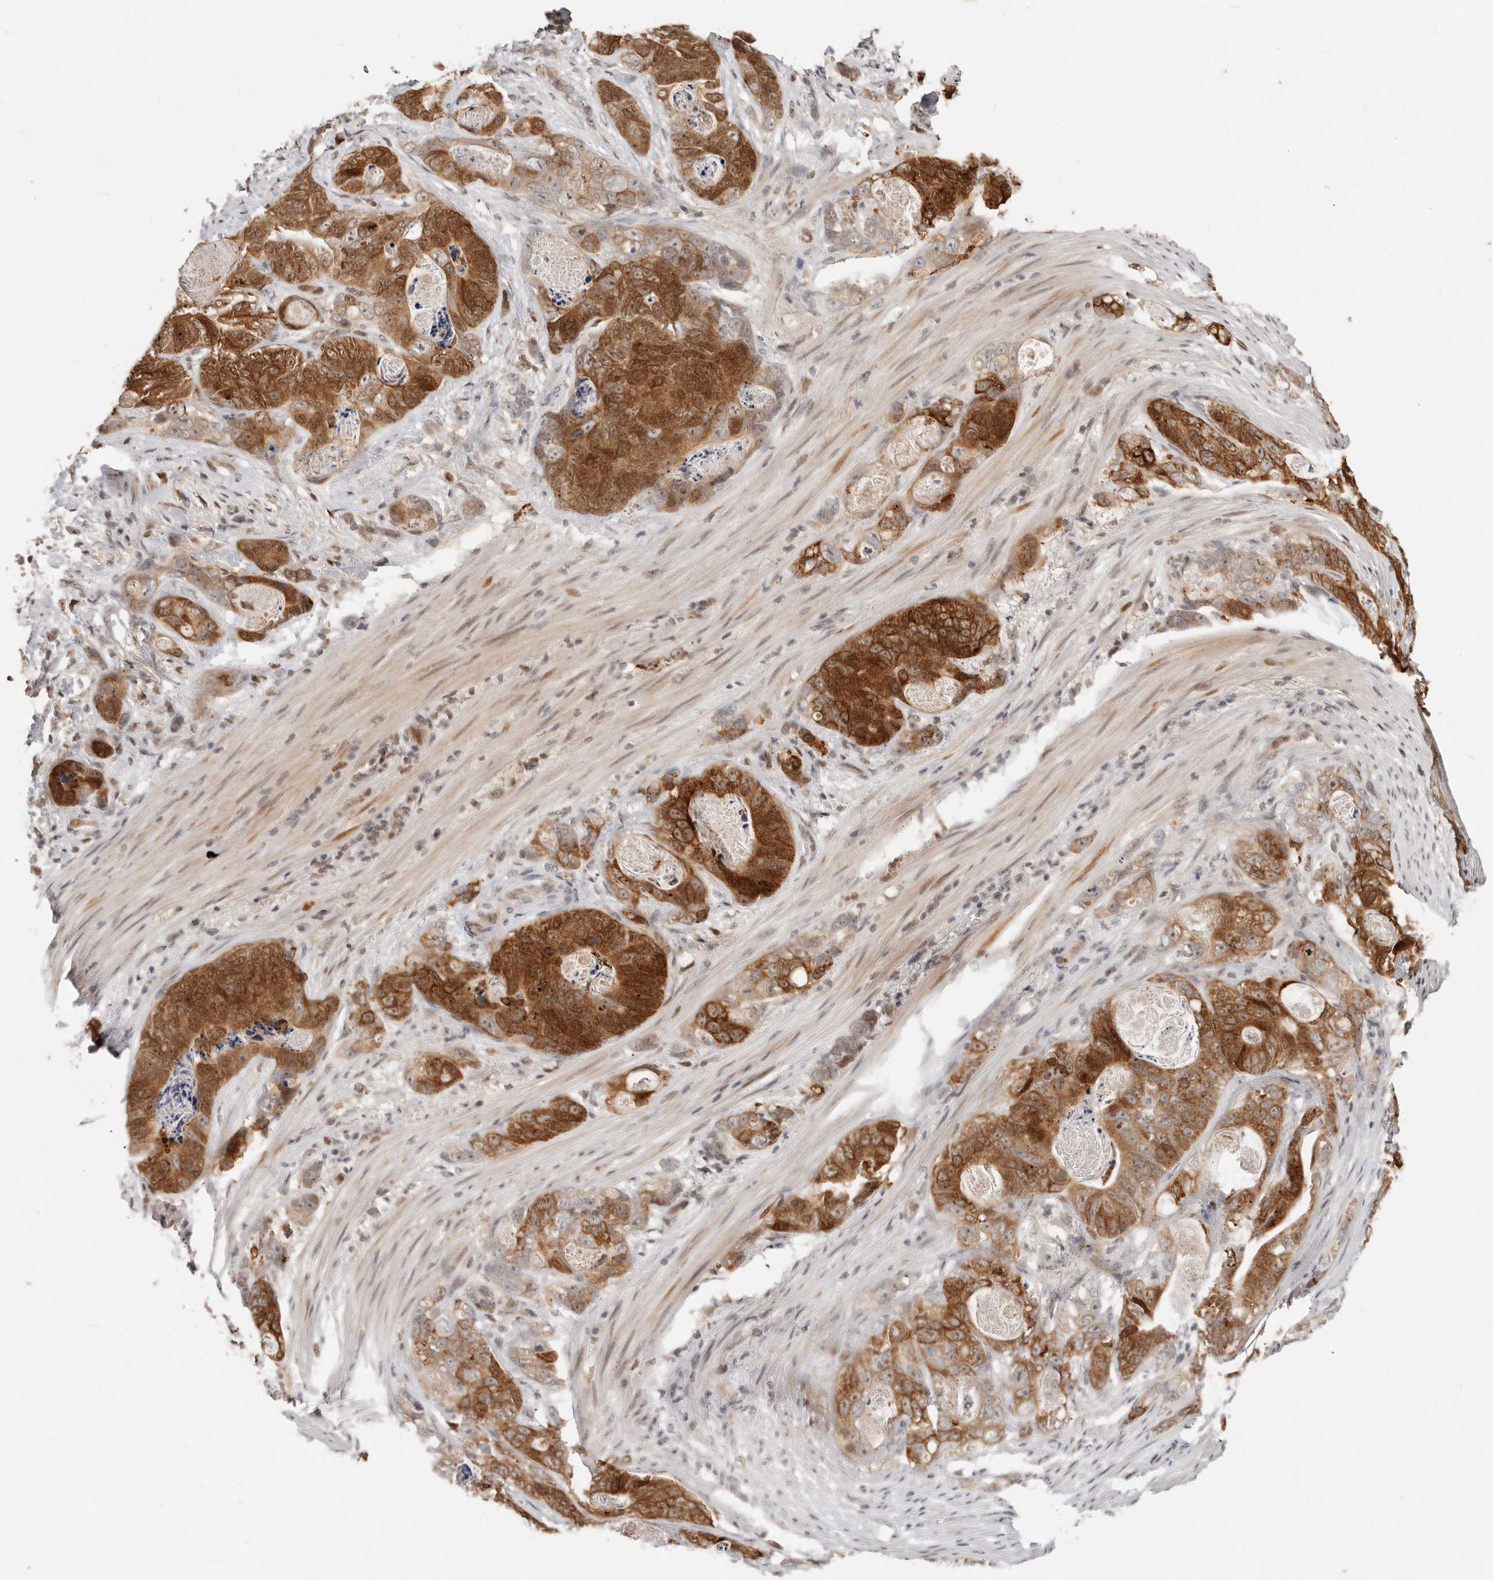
{"staining": {"intensity": "strong", "quantity": ">75%", "location": "cytoplasmic/membranous,nuclear"}, "tissue": "stomach cancer", "cell_type": "Tumor cells", "image_type": "cancer", "snomed": [{"axis": "morphology", "description": "Normal tissue, NOS"}, {"axis": "morphology", "description": "Adenocarcinoma, NOS"}, {"axis": "topography", "description": "Stomach"}], "caption": "Brown immunohistochemical staining in adenocarcinoma (stomach) reveals strong cytoplasmic/membranous and nuclear expression in approximately >75% of tumor cells.", "gene": "RFC2", "patient": {"sex": "female", "age": 89}}